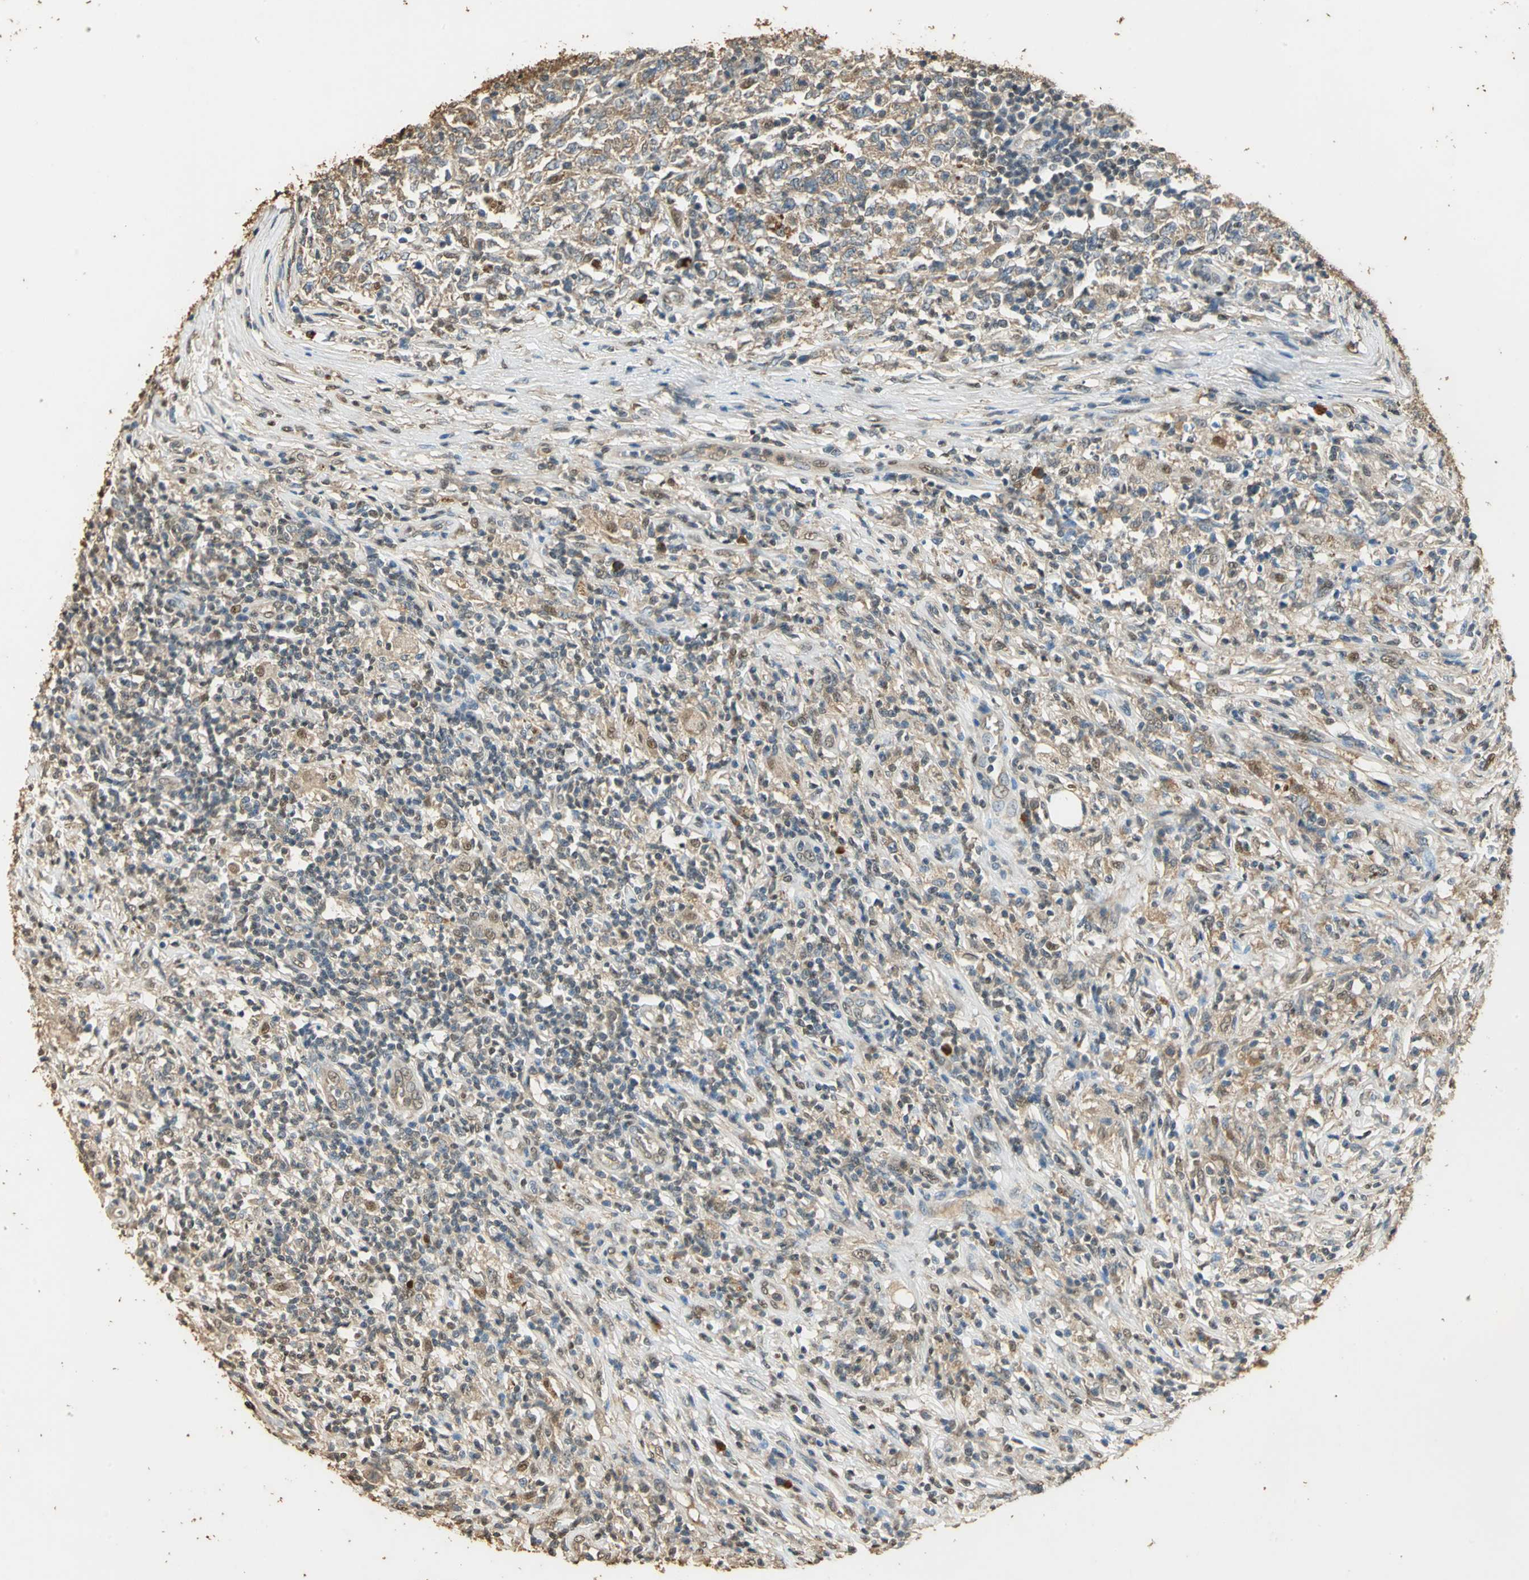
{"staining": {"intensity": "weak", "quantity": "25%-75%", "location": "cytoplasmic/membranous"}, "tissue": "lymphoma", "cell_type": "Tumor cells", "image_type": "cancer", "snomed": [{"axis": "morphology", "description": "Malignant lymphoma, non-Hodgkin's type, High grade"}, {"axis": "topography", "description": "Lymph node"}], "caption": "Human high-grade malignant lymphoma, non-Hodgkin's type stained with a protein marker displays weak staining in tumor cells.", "gene": "GAPDH", "patient": {"sex": "female", "age": 84}}